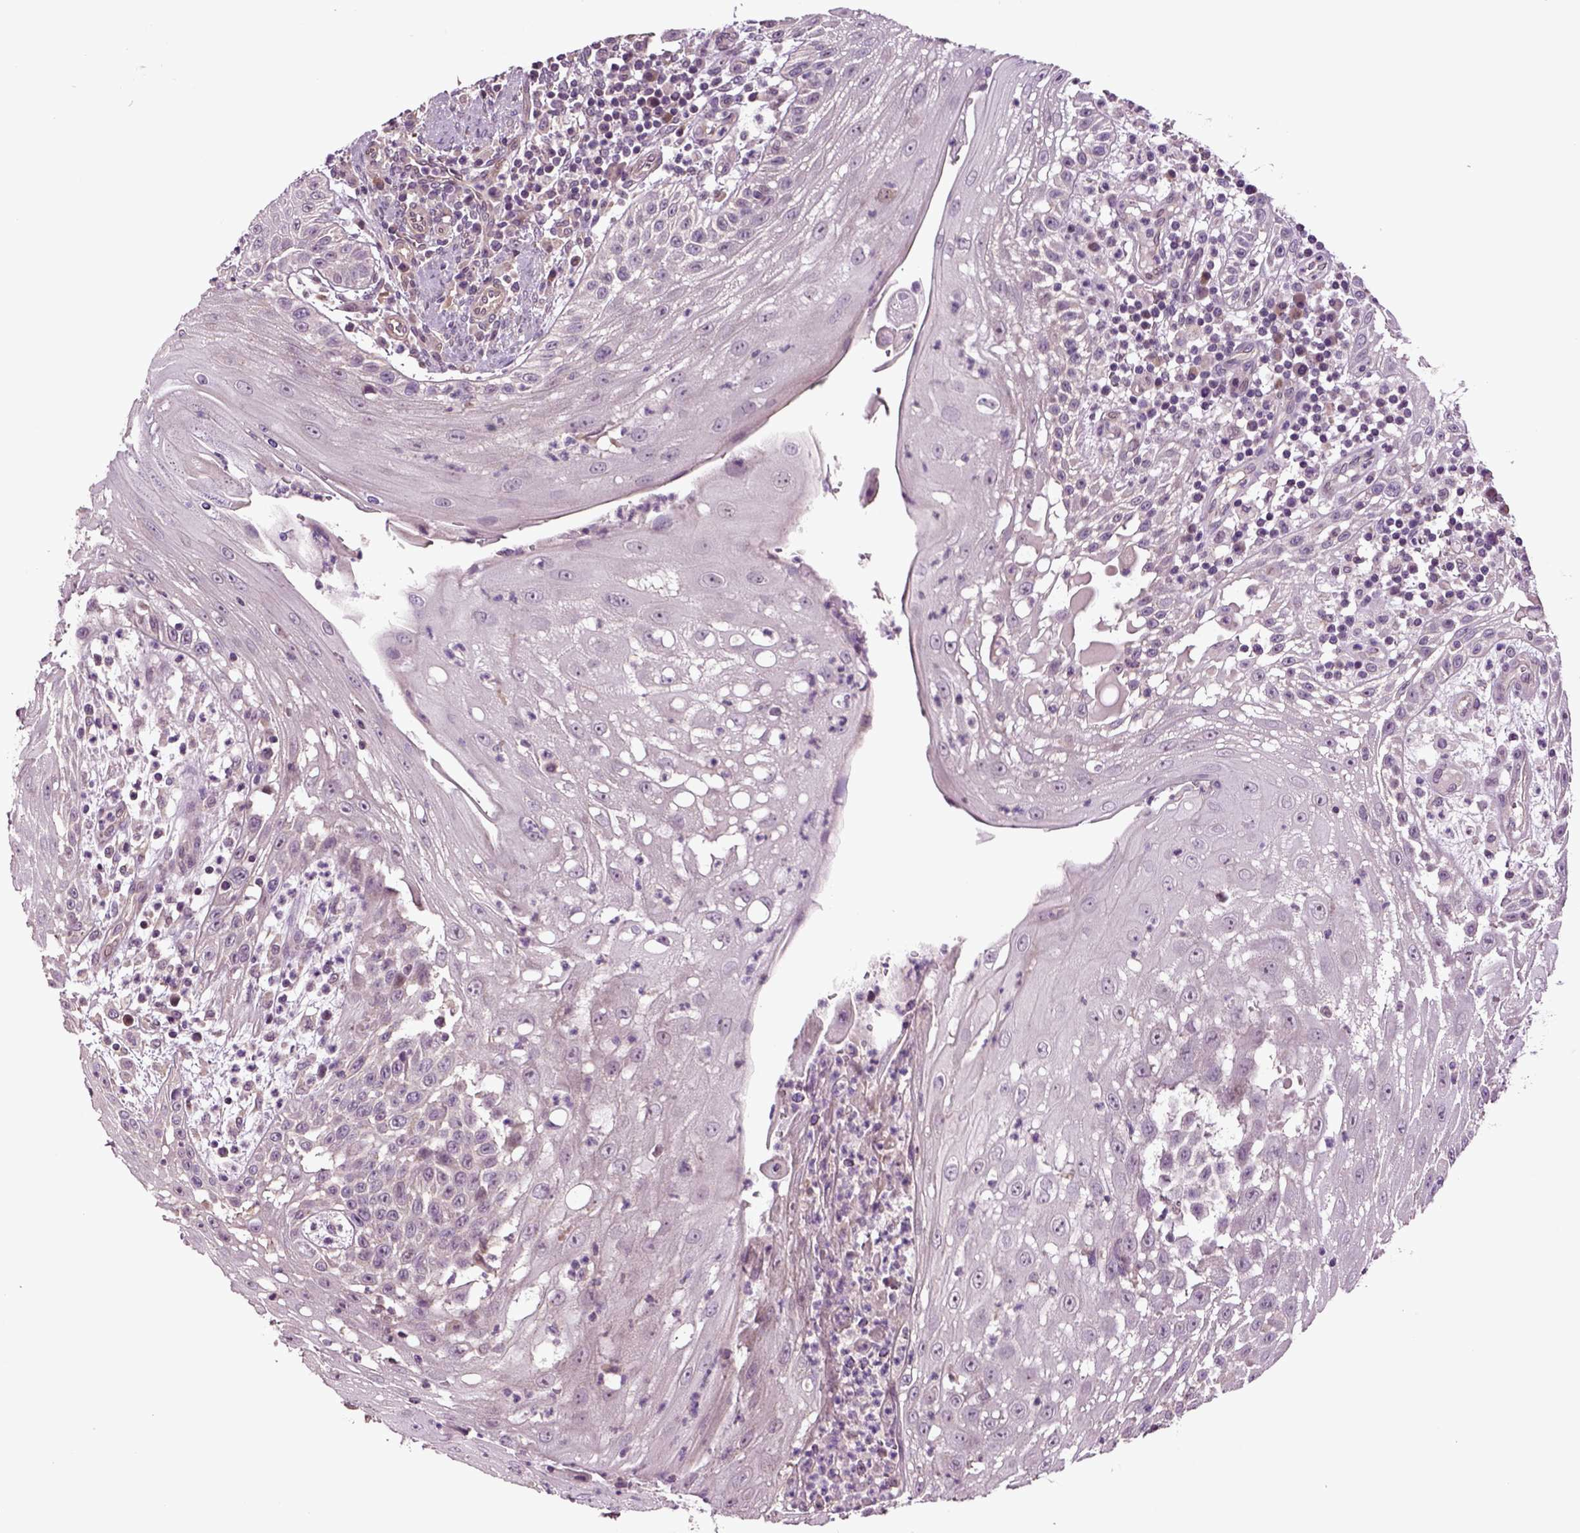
{"staining": {"intensity": "negative", "quantity": "none", "location": "none"}, "tissue": "head and neck cancer", "cell_type": "Tumor cells", "image_type": "cancer", "snomed": [{"axis": "morphology", "description": "Squamous cell carcinoma, NOS"}, {"axis": "topography", "description": "Oral tissue"}, {"axis": "topography", "description": "Head-Neck"}], "caption": "Immunohistochemistry (IHC) image of human squamous cell carcinoma (head and neck) stained for a protein (brown), which demonstrates no staining in tumor cells. Brightfield microscopy of immunohistochemistry stained with DAB (brown) and hematoxylin (blue), captured at high magnification.", "gene": "HAGHL", "patient": {"sex": "male", "age": 58}}